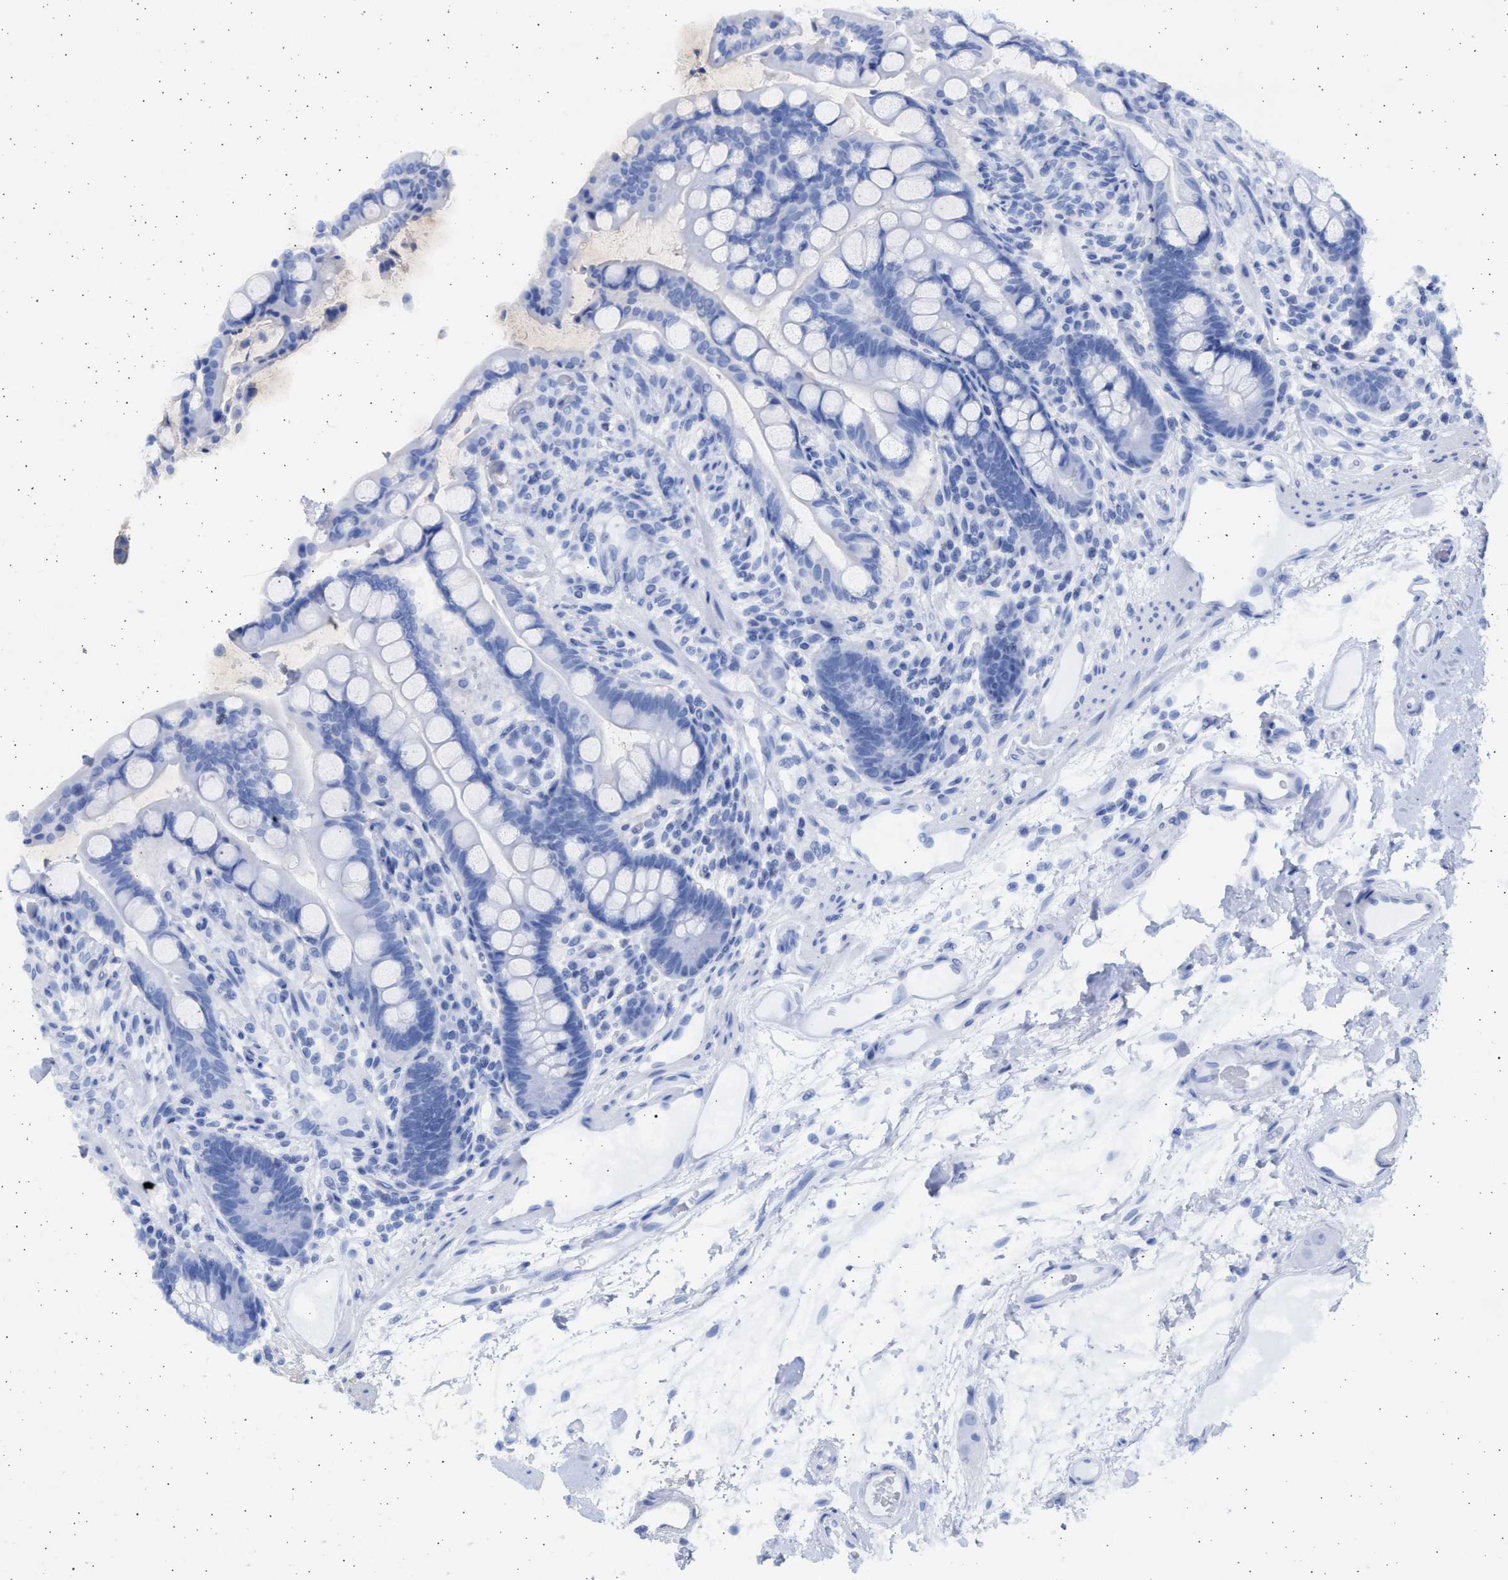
{"staining": {"intensity": "negative", "quantity": "none", "location": "none"}, "tissue": "colon", "cell_type": "Endothelial cells", "image_type": "normal", "snomed": [{"axis": "morphology", "description": "Normal tissue, NOS"}, {"axis": "topography", "description": "Colon"}], "caption": "The image exhibits no staining of endothelial cells in unremarkable colon.", "gene": "ALDOC", "patient": {"sex": "male", "age": 73}}